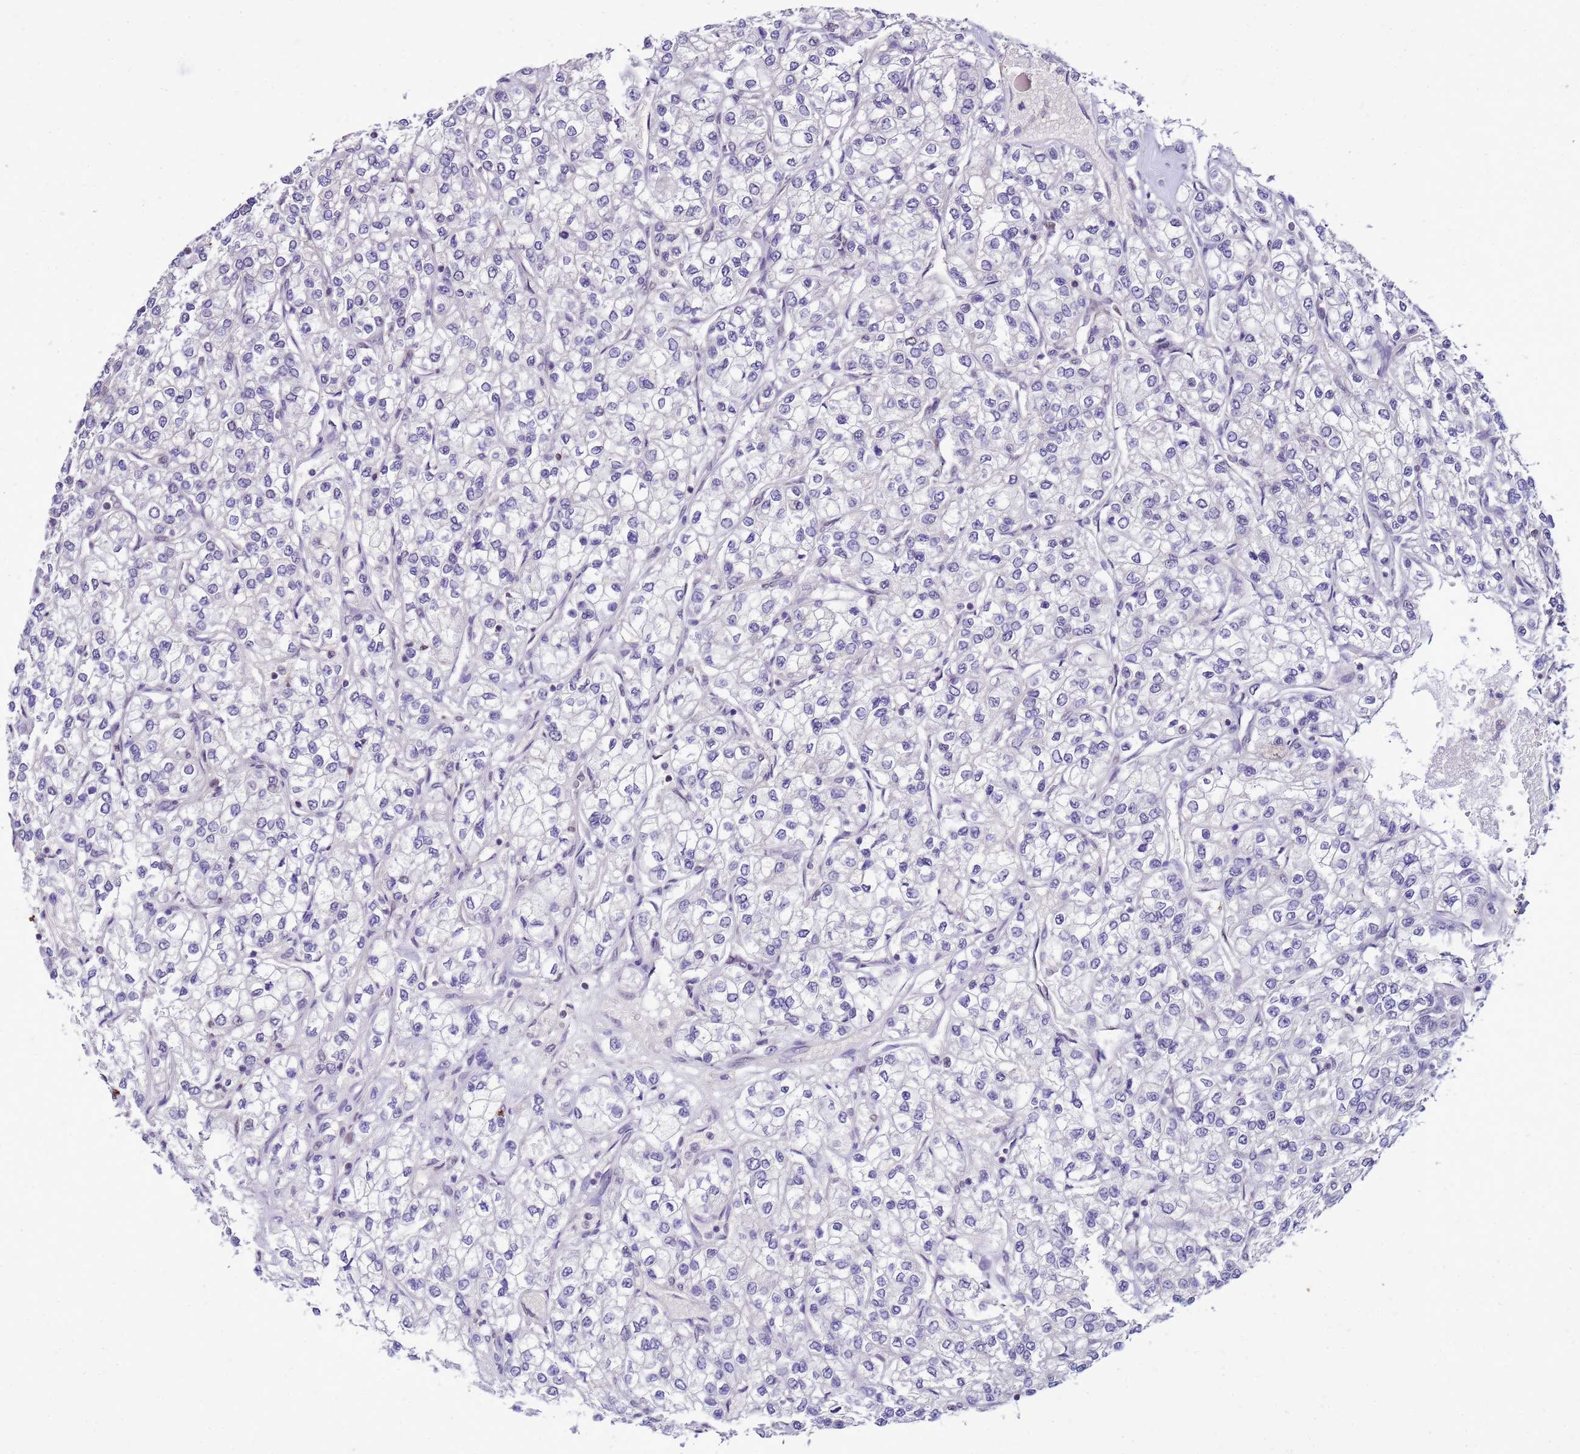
{"staining": {"intensity": "negative", "quantity": "none", "location": "none"}, "tissue": "renal cancer", "cell_type": "Tumor cells", "image_type": "cancer", "snomed": [{"axis": "morphology", "description": "Adenocarcinoma, NOS"}, {"axis": "topography", "description": "Kidney"}], "caption": "The immunohistochemistry image has no significant expression in tumor cells of renal cancer (adenocarcinoma) tissue.", "gene": "DDI2", "patient": {"sex": "male", "age": 80}}